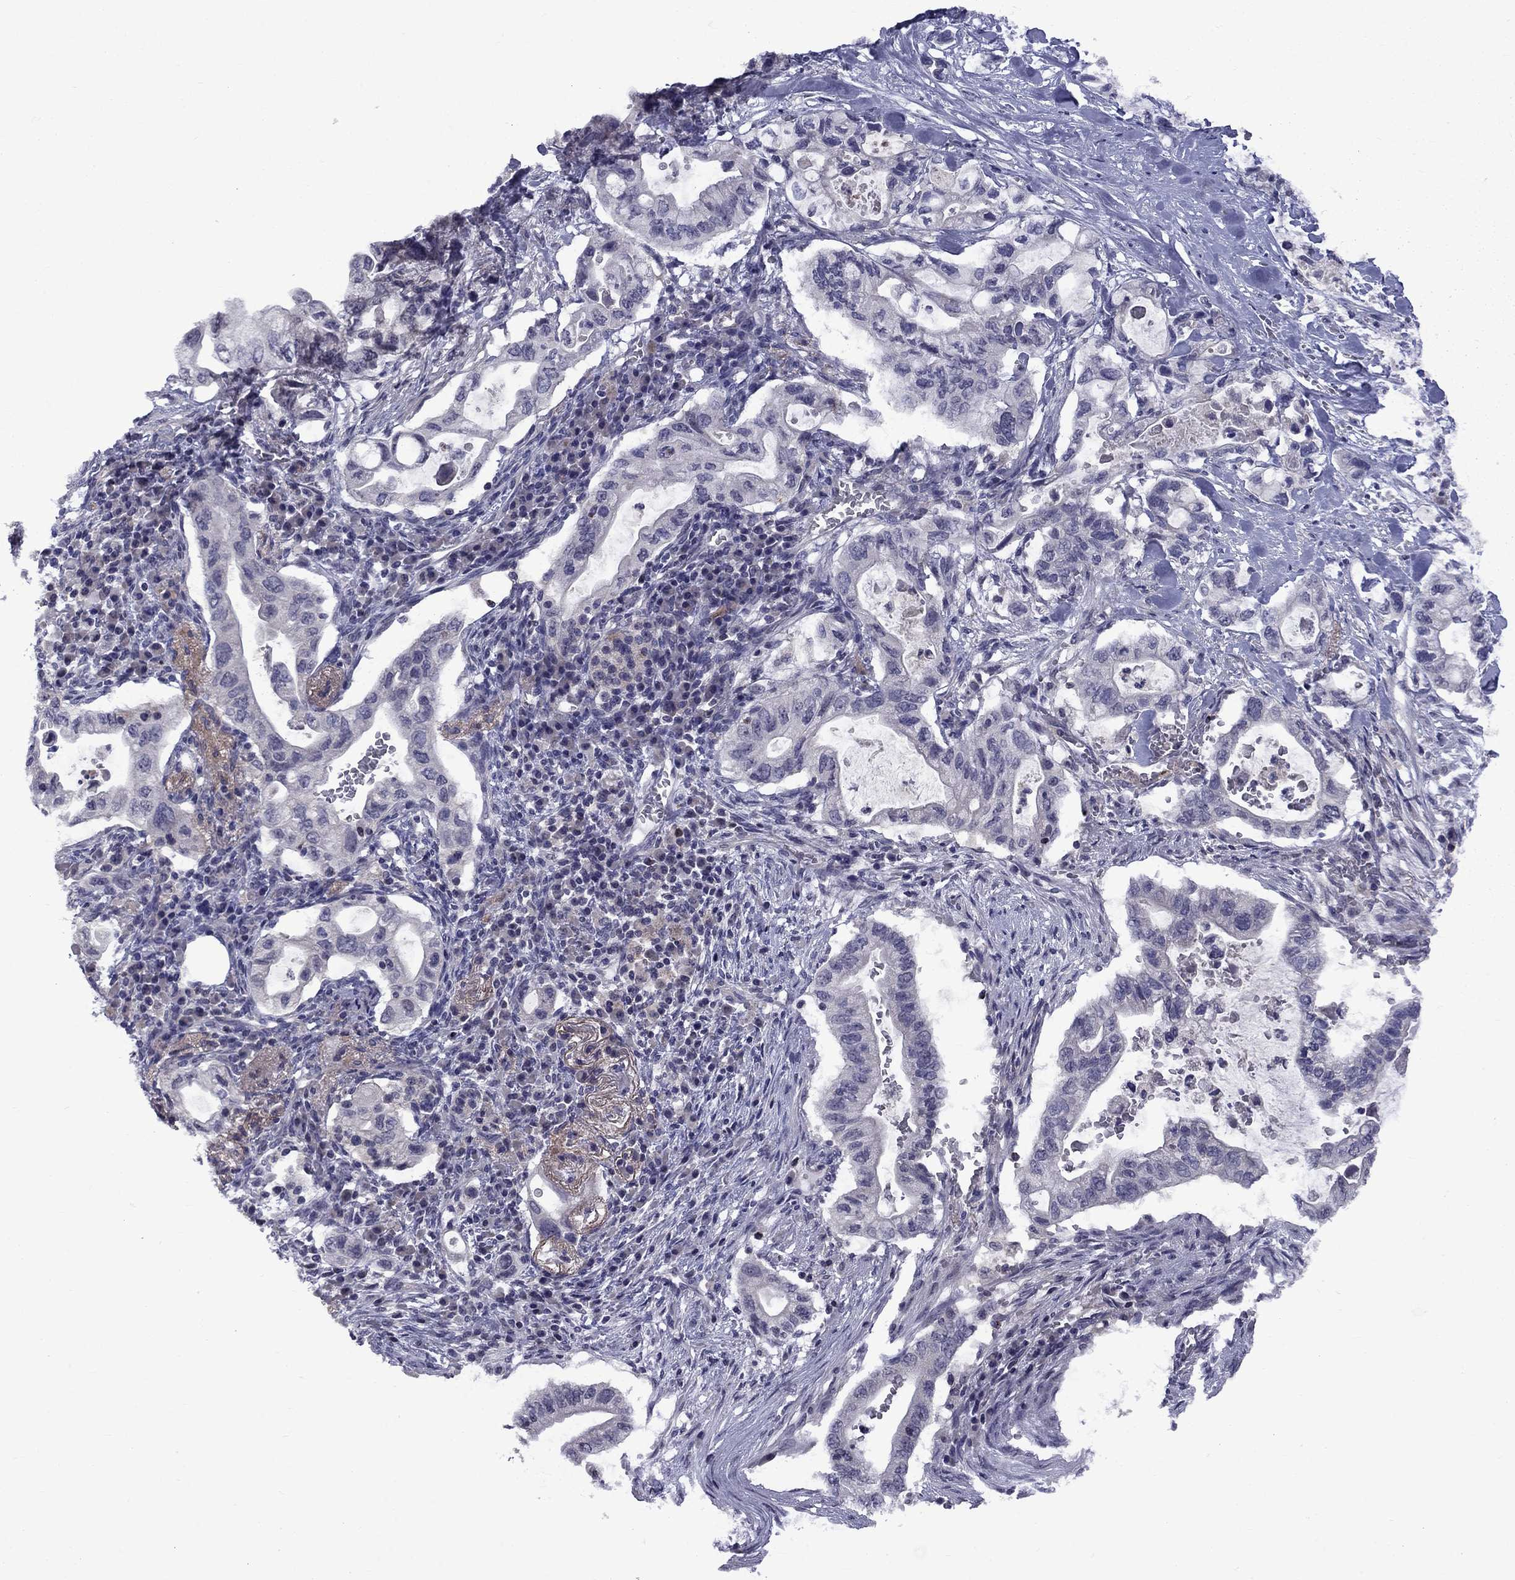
{"staining": {"intensity": "negative", "quantity": "none", "location": "none"}, "tissue": "pancreatic cancer", "cell_type": "Tumor cells", "image_type": "cancer", "snomed": [{"axis": "morphology", "description": "Adenocarcinoma, NOS"}, {"axis": "topography", "description": "Pancreas"}], "caption": "Immunohistochemical staining of pancreatic cancer (adenocarcinoma) exhibits no significant positivity in tumor cells.", "gene": "SNTA1", "patient": {"sex": "female", "age": 72}}